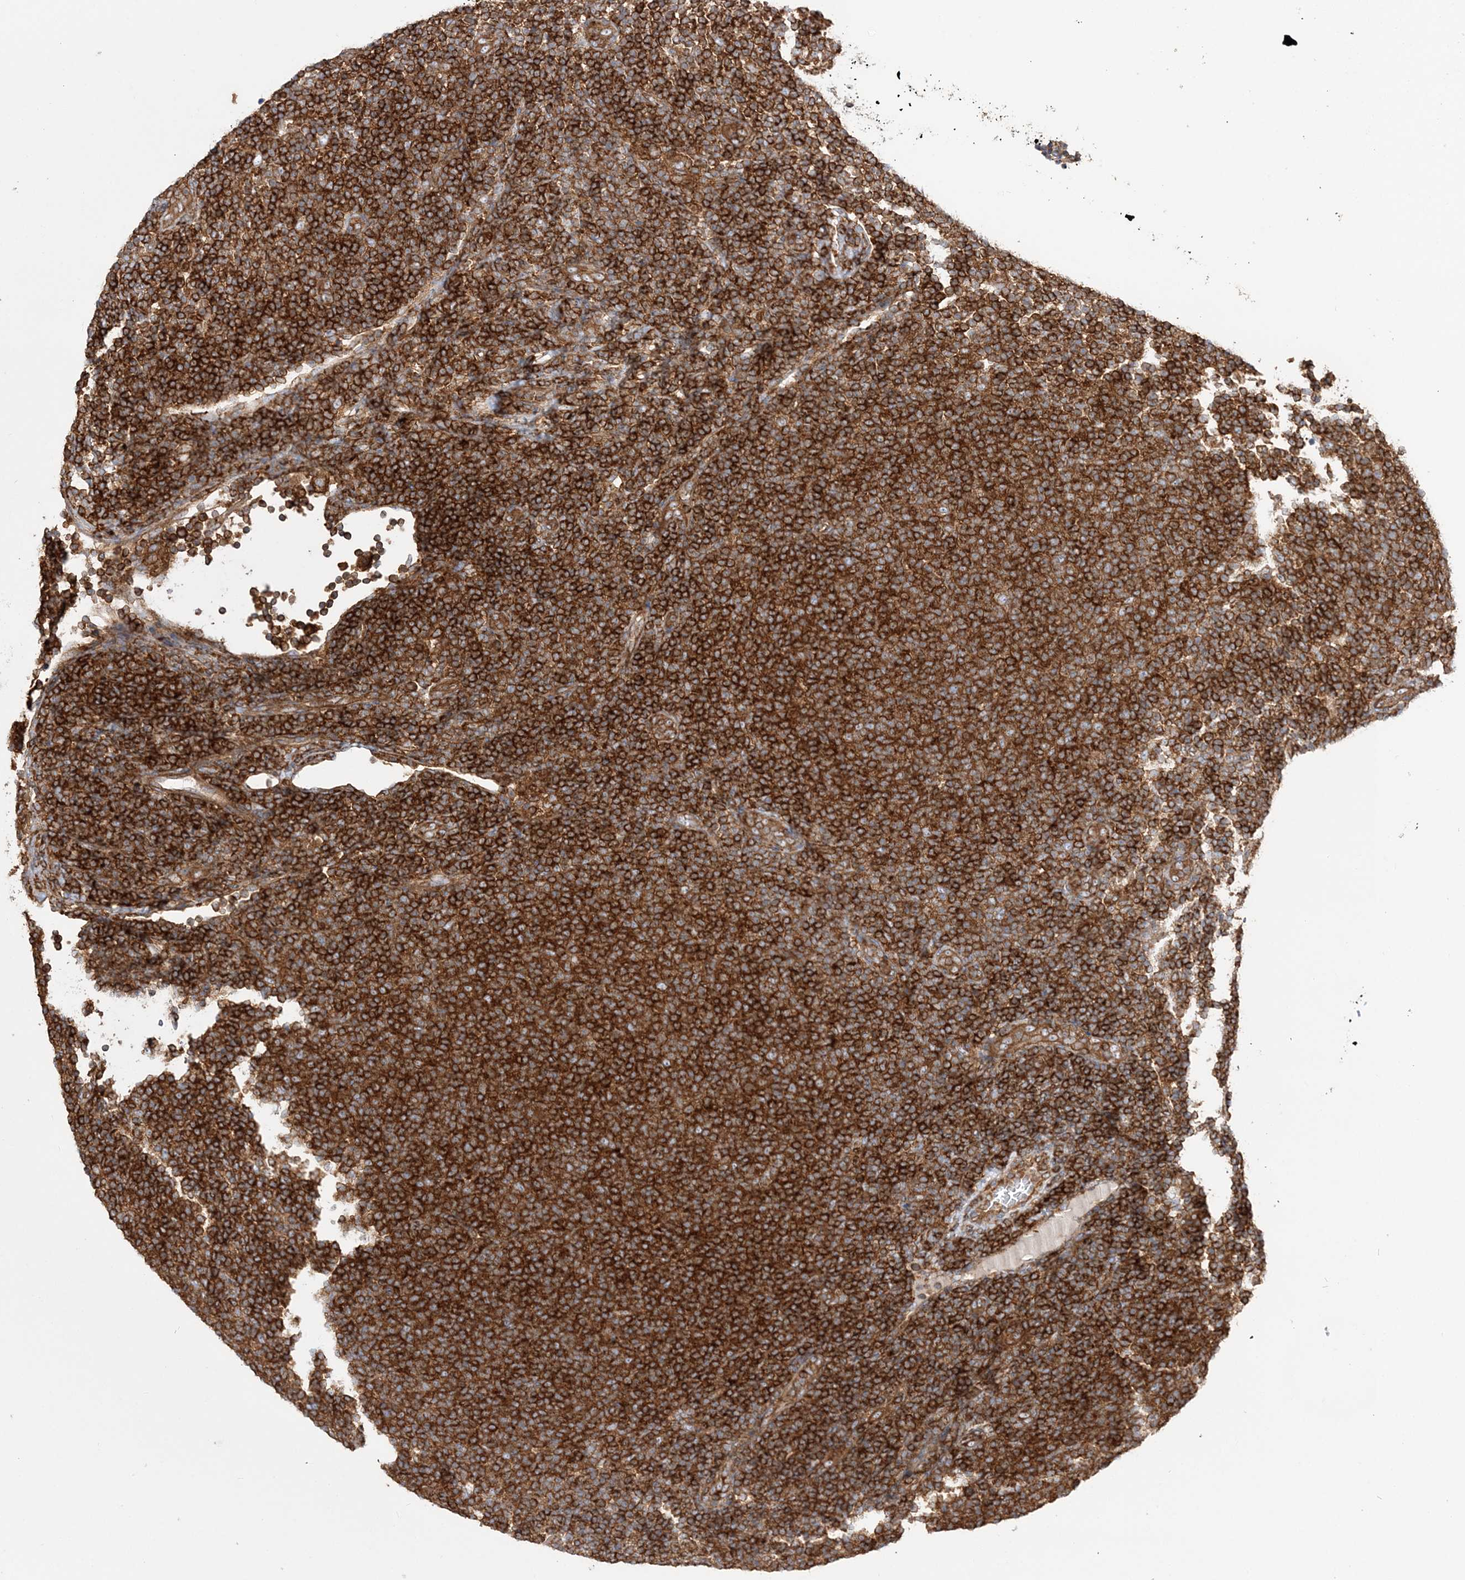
{"staining": {"intensity": "strong", "quantity": ">75%", "location": "cytoplasmic/membranous"}, "tissue": "lymphoma", "cell_type": "Tumor cells", "image_type": "cancer", "snomed": [{"axis": "morphology", "description": "Malignant lymphoma, non-Hodgkin's type, Low grade"}, {"axis": "topography", "description": "Lymph node"}], "caption": "This is a histology image of IHC staining of lymphoma, which shows strong expression in the cytoplasmic/membranous of tumor cells.", "gene": "TBC1D5", "patient": {"sex": "male", "age": 66}}